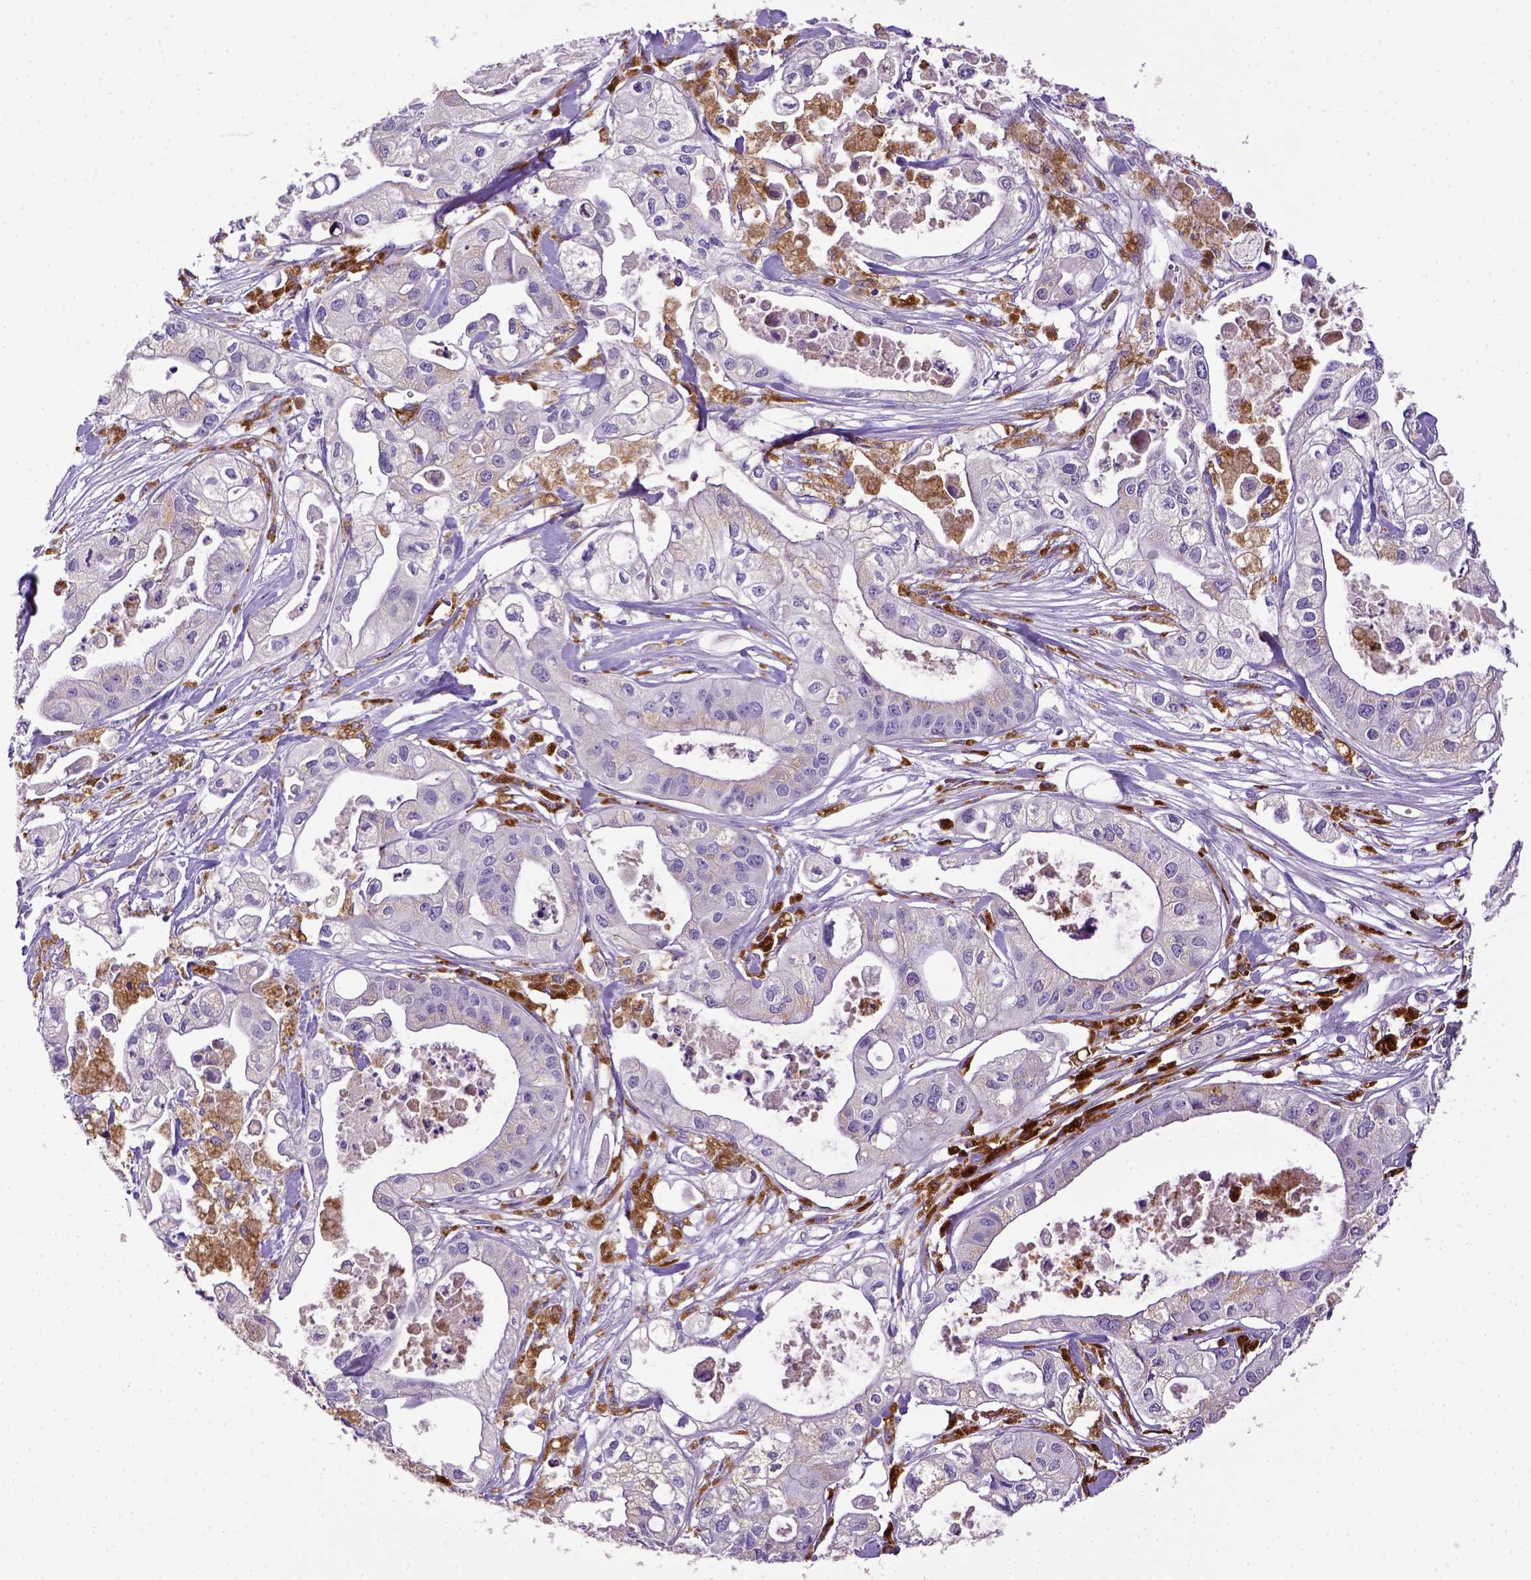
{"staining": {"intensity": "negative", "quantity": "none", "location": "none"}, "tissue": "pancreatic cancer", "cell_type": "Tumor cells", "image_type": "cancer", "snomed": [{"axis": "morphology", "description": "Adenocarcinoma, NOS"}, {"axis": "topography", "description": "Pancreas"}], "caption": "An immunohistochemistry histopathology image of pancreatic cancer (adenocarcinoma) is shown. There is no staining in tumor cells of pancreatic cancer (adenocarcinoma).", "gene": "CD68", "patient": {"sex": "male", "age": 70}}